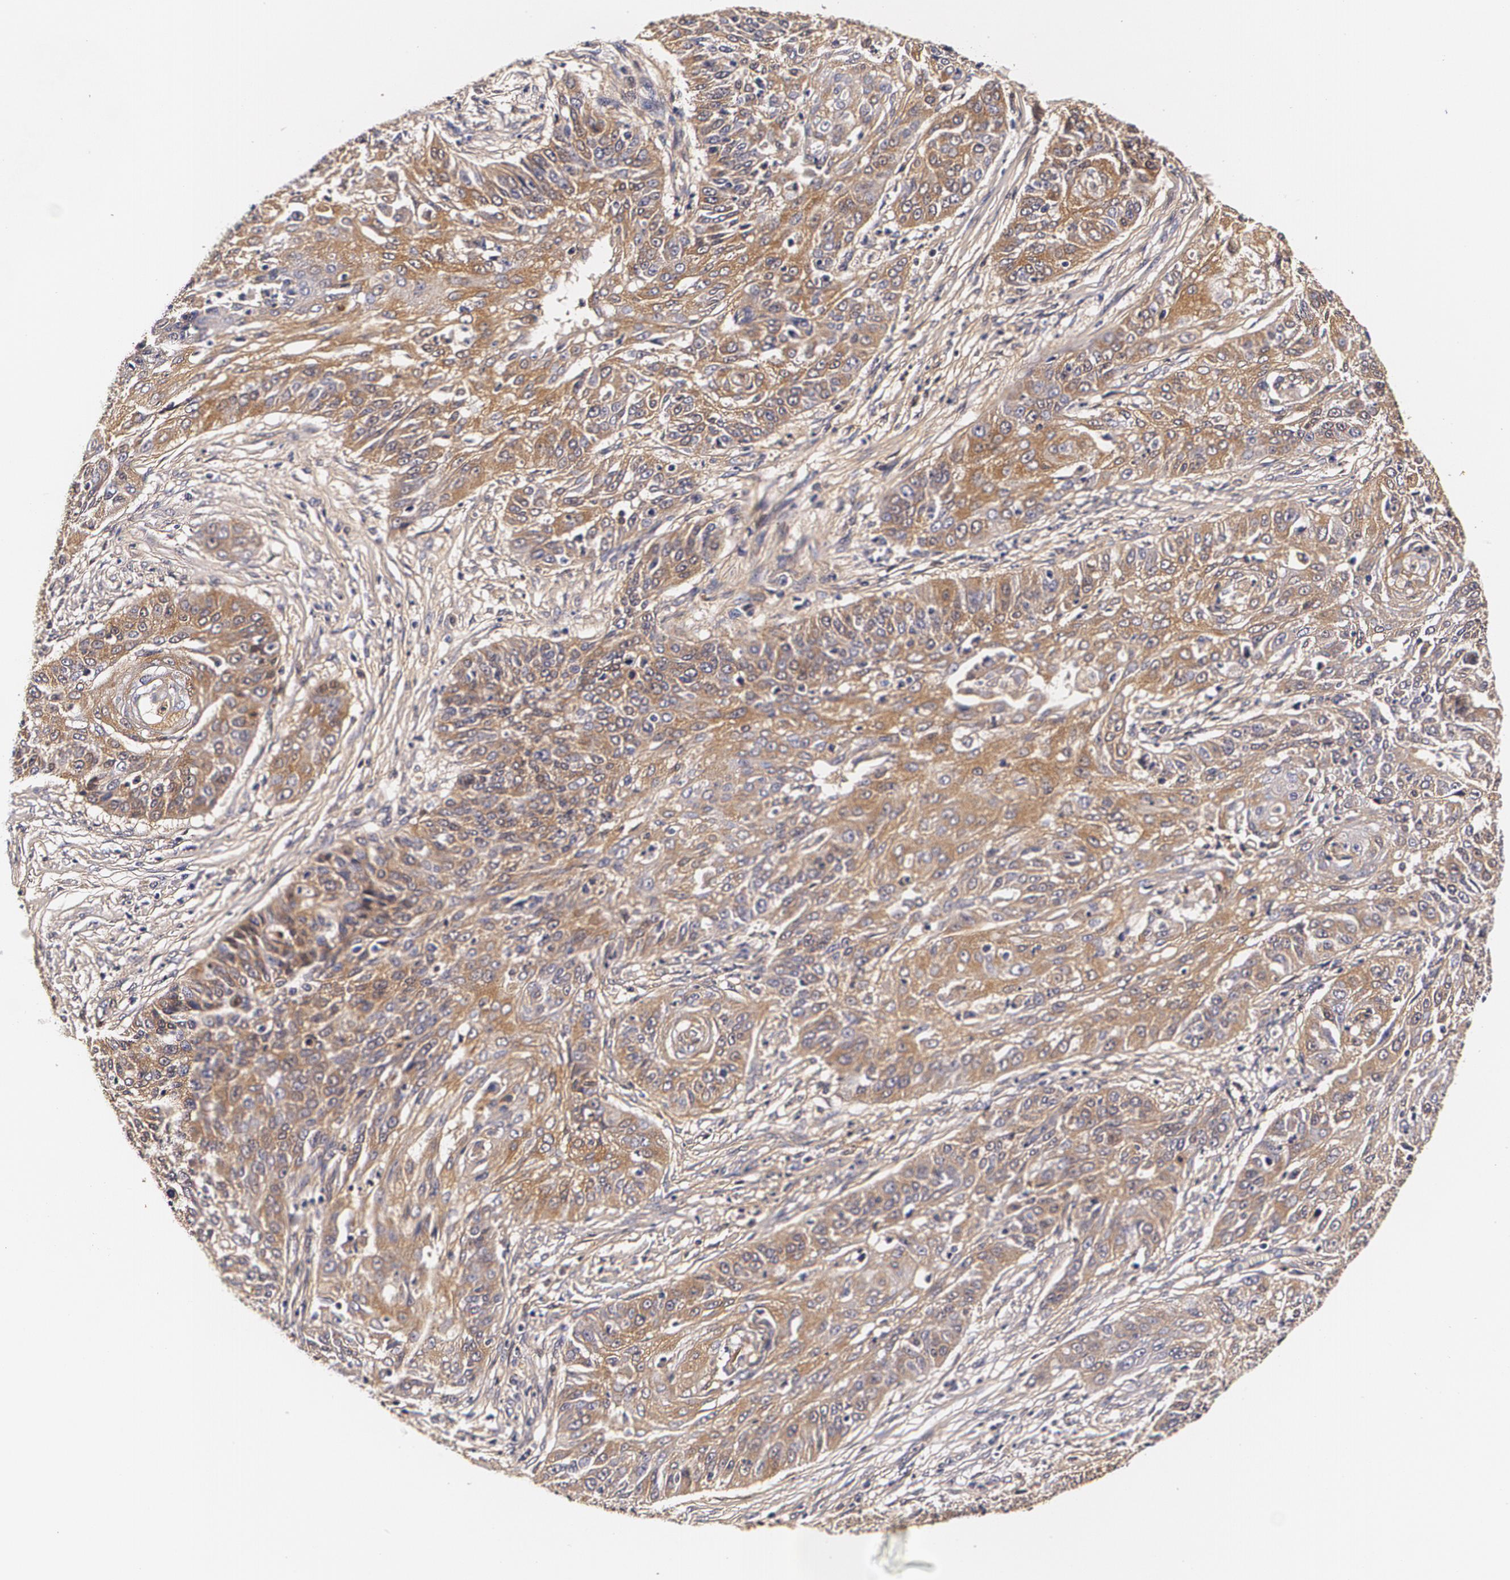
{"staining": {"intensity": "moderate", "quantity": ">75%", "location": "cytoplasmic/membranous"}, "tissue": "cervical cancer", "cell_type": "Tumor cells", "image_type": "cancer", "snomed": [{"axis": "morphology", "description": "Squamous cell carcinoma, NOS"}, {"axis": "topography", "description": "Cervix"}], "caption": "Moderate cytoplasmic/membranous expression is seen in approximately >75% of tumor cells in cervical cancer. (Brightfield microscopy of DAB IHC at high magnification).", "gene": "TTR", "patient": {"sex": "female", "age": 64}}